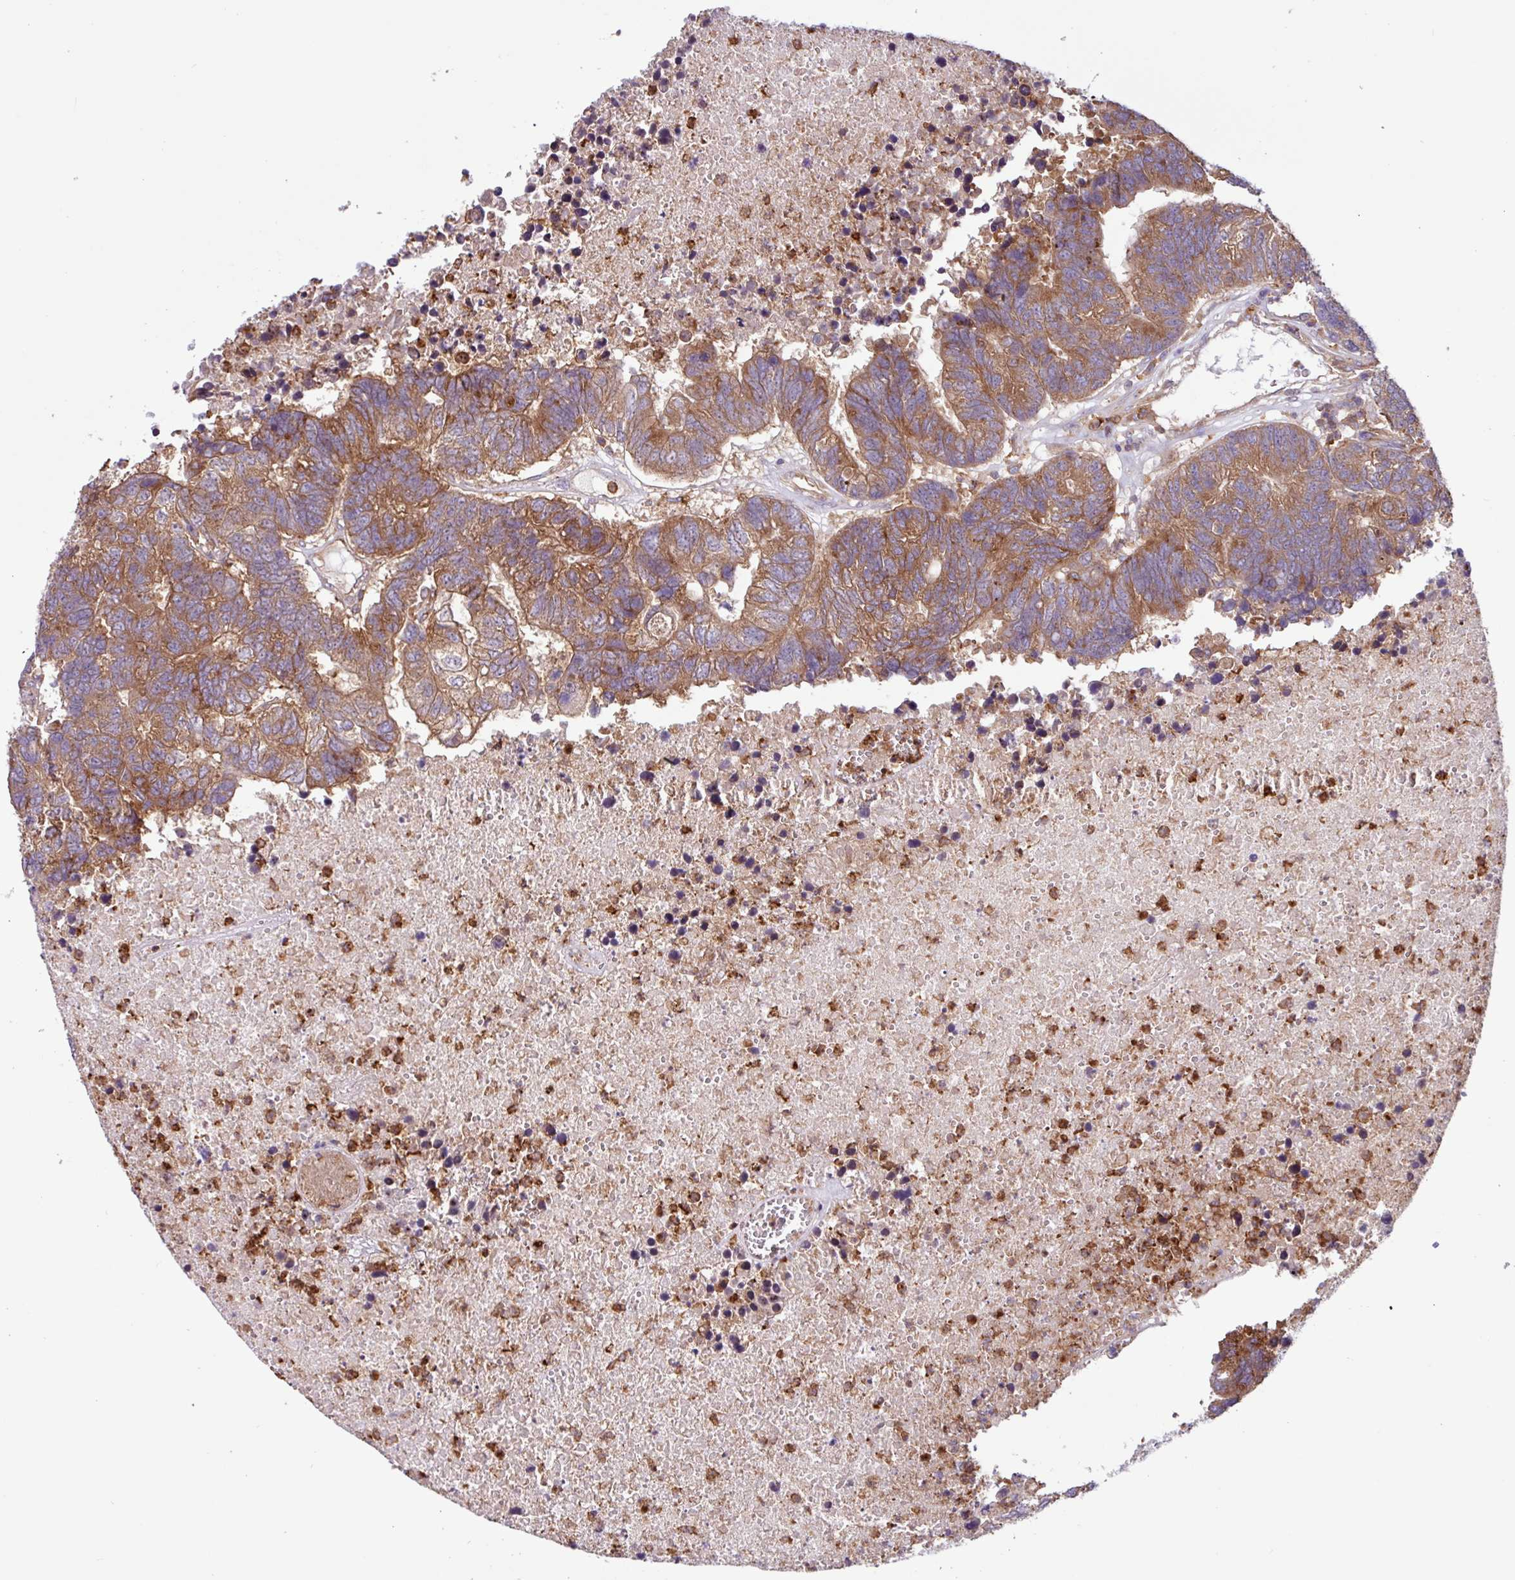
{"staining": {"intensity": "moderate", "quantity": ">75%", "location": "cytoplasmic/membranous"}, "tissue": "colorectal cancer", "cell_type": "Tumor cells", "image_type": "cancer", "snomed": [{"axis": "morphology", "description": "Adenocarcinoma, NOS"}, {"axis": "topography", "description": "Colon"}], "caption": "Tumor cells show medium levels of moderate cytoplasmic/membranous staining in about >75% of cells in colorectal cancer (adenocarcinoma). Using DAB (3,3'-diaminobenzidine) (brown) and hematoxylin (blue) stains, captured at high magnification using brightfield microscopy.", "gene": "ACTR3", "patient": {"sex": "female", "age": 48}}